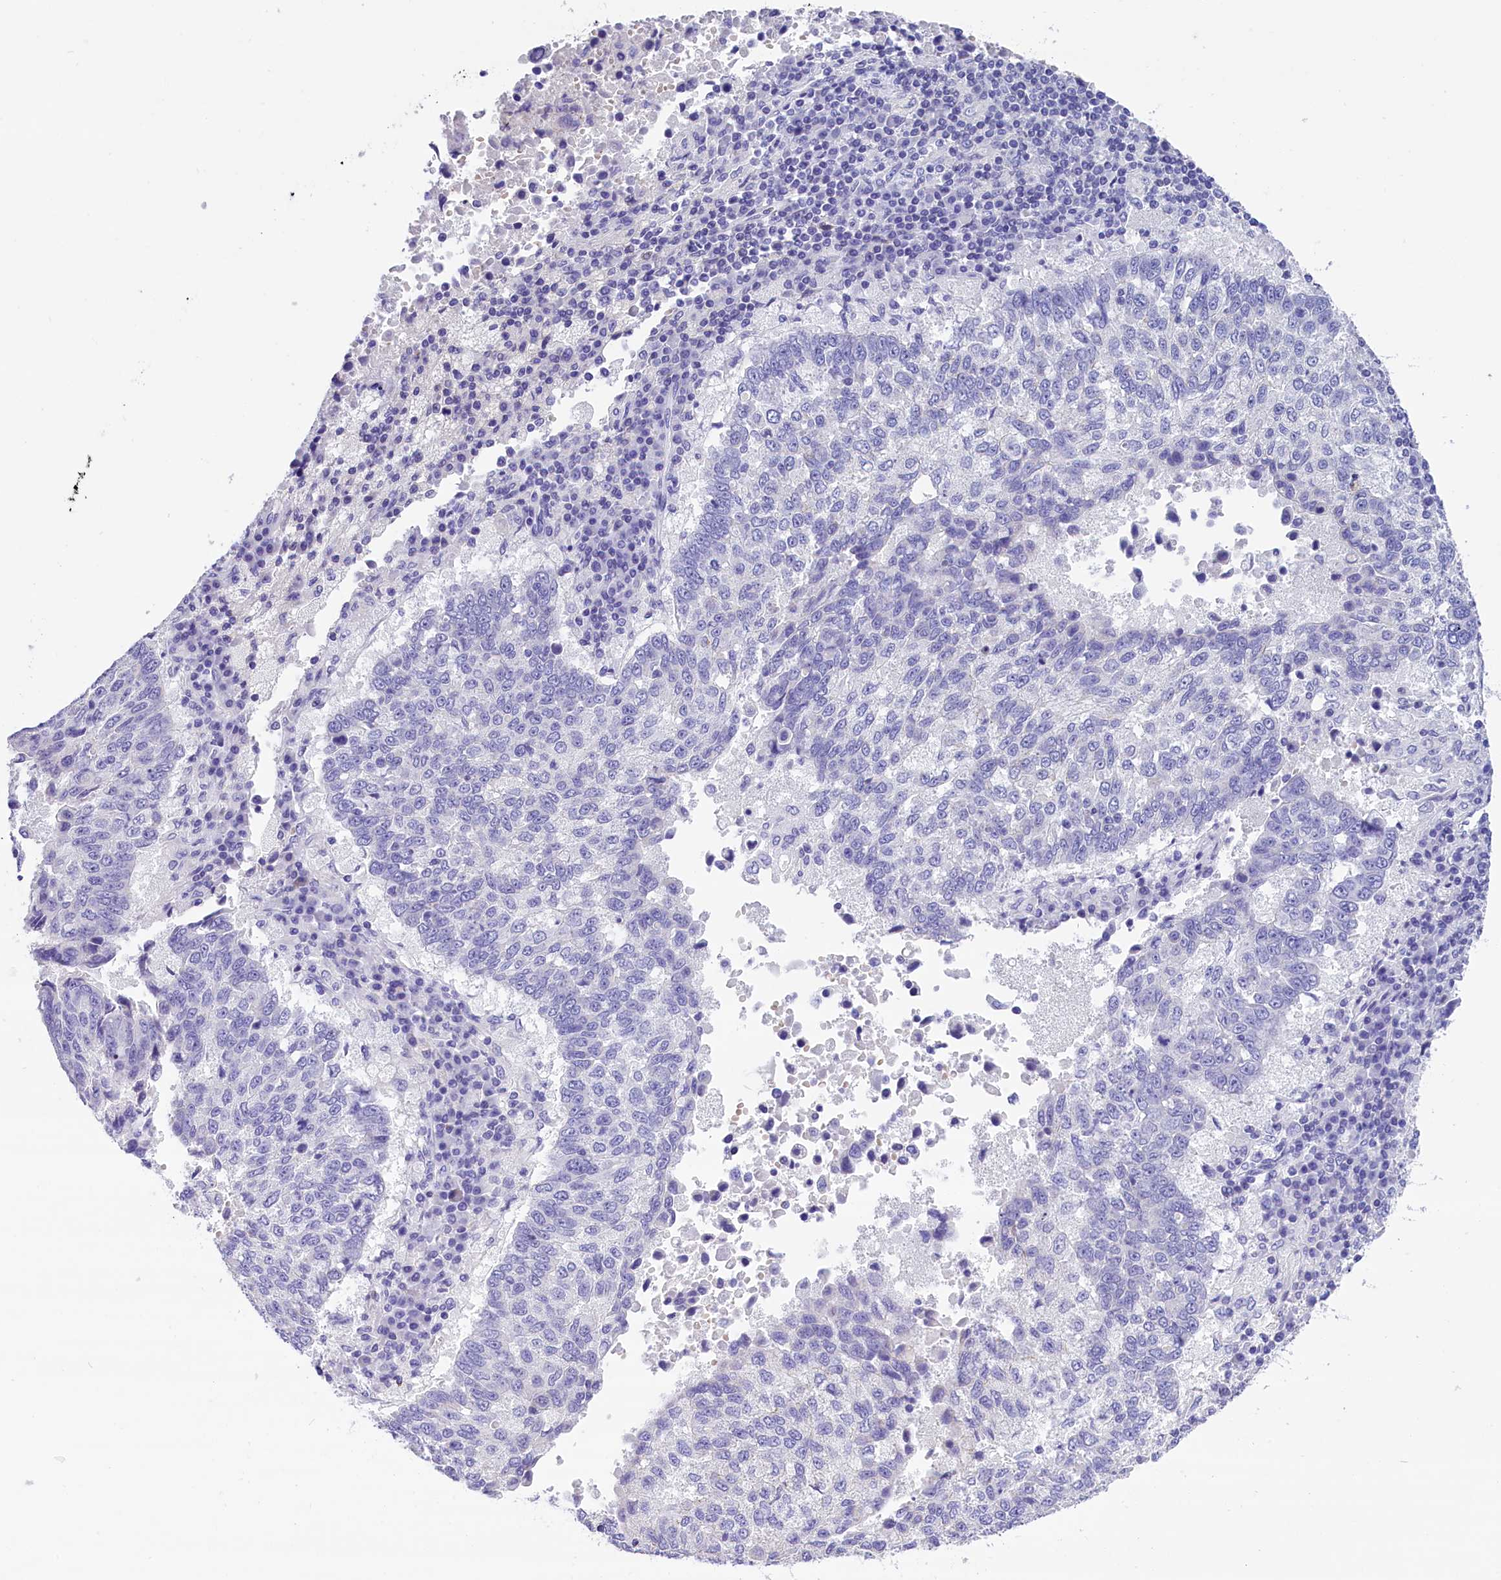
{"staining": {"intensity": "negative", "quantity": "none", "location": "none"}, "tissue": "lung cancer", "cell_type": "Tumor cells", "image_type": "cancer", "snomed": [{"axis": "morphology", "description": "Squamous cell carcinoma, NOS"}, {"axis": "topography", "description": "Lung"}], "caption": "A histopathology image of lung cancer (squamous cell carcinoma) stained for a protein demonstrates no brown staining in tumor cells.", "gene": "ABAT", "patient": {"sex": "male", "age": 73}}